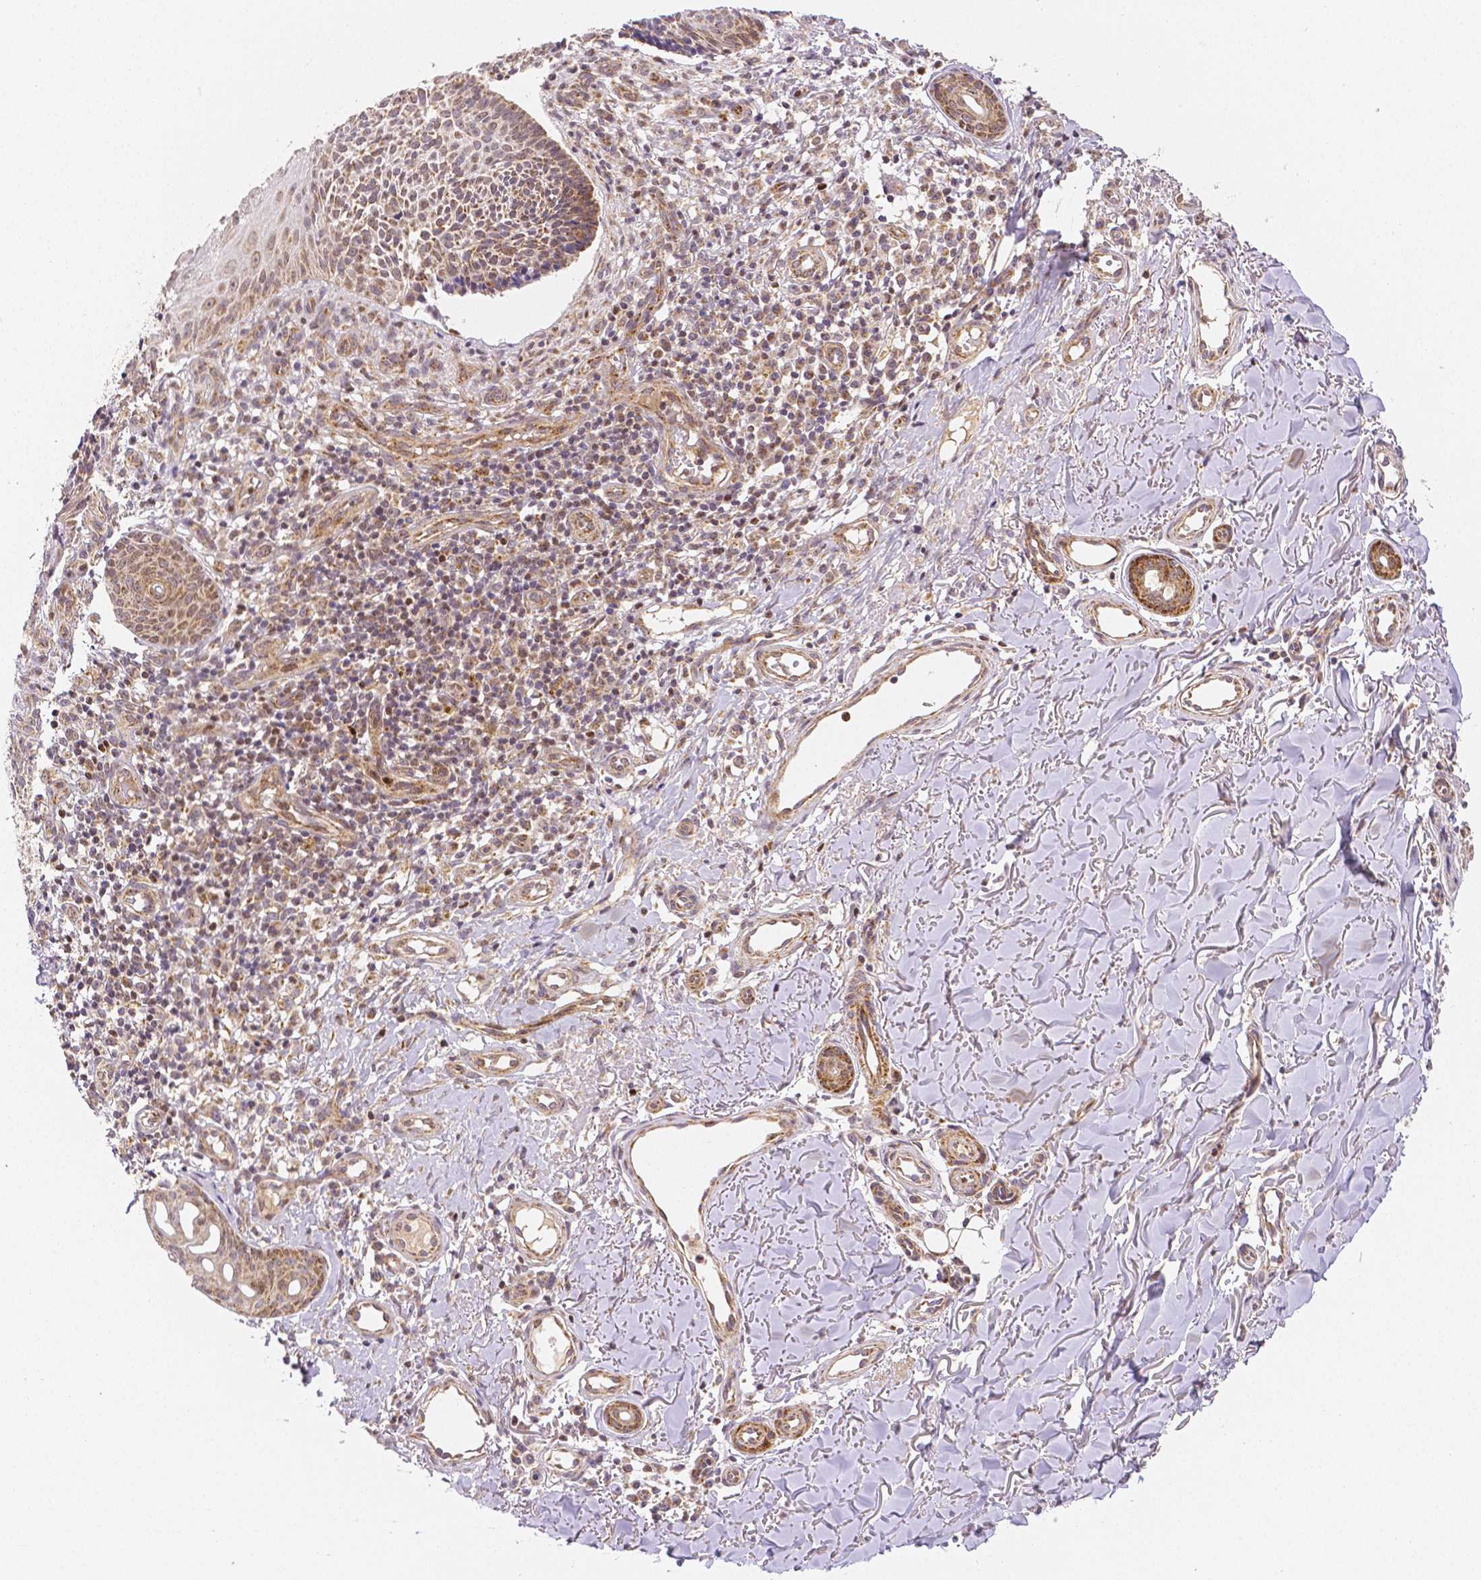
{"staining": {"intensity": "moderate", "quantity": ">75%", "location": "cytoplasmic/membranous"}, "tissue": "skin cancer", "cell_type": "Tumor cells", "image_type": "cancer", "snomed": [{"axis": "morphology", "description": "Basal cell carcinoma"}, {"axis": "topography", "description": "Skin"}], "caption": "Immunohistochemistry (IHC) image of basal cell carcinoma (skin) stained for a protein (brown), which shows medium levels of moderate cytoplasmic/membranous expression in about >75% of tumor cells.", "gene": "RHOT1", "patient": {"sex": "male", "age": 88}}